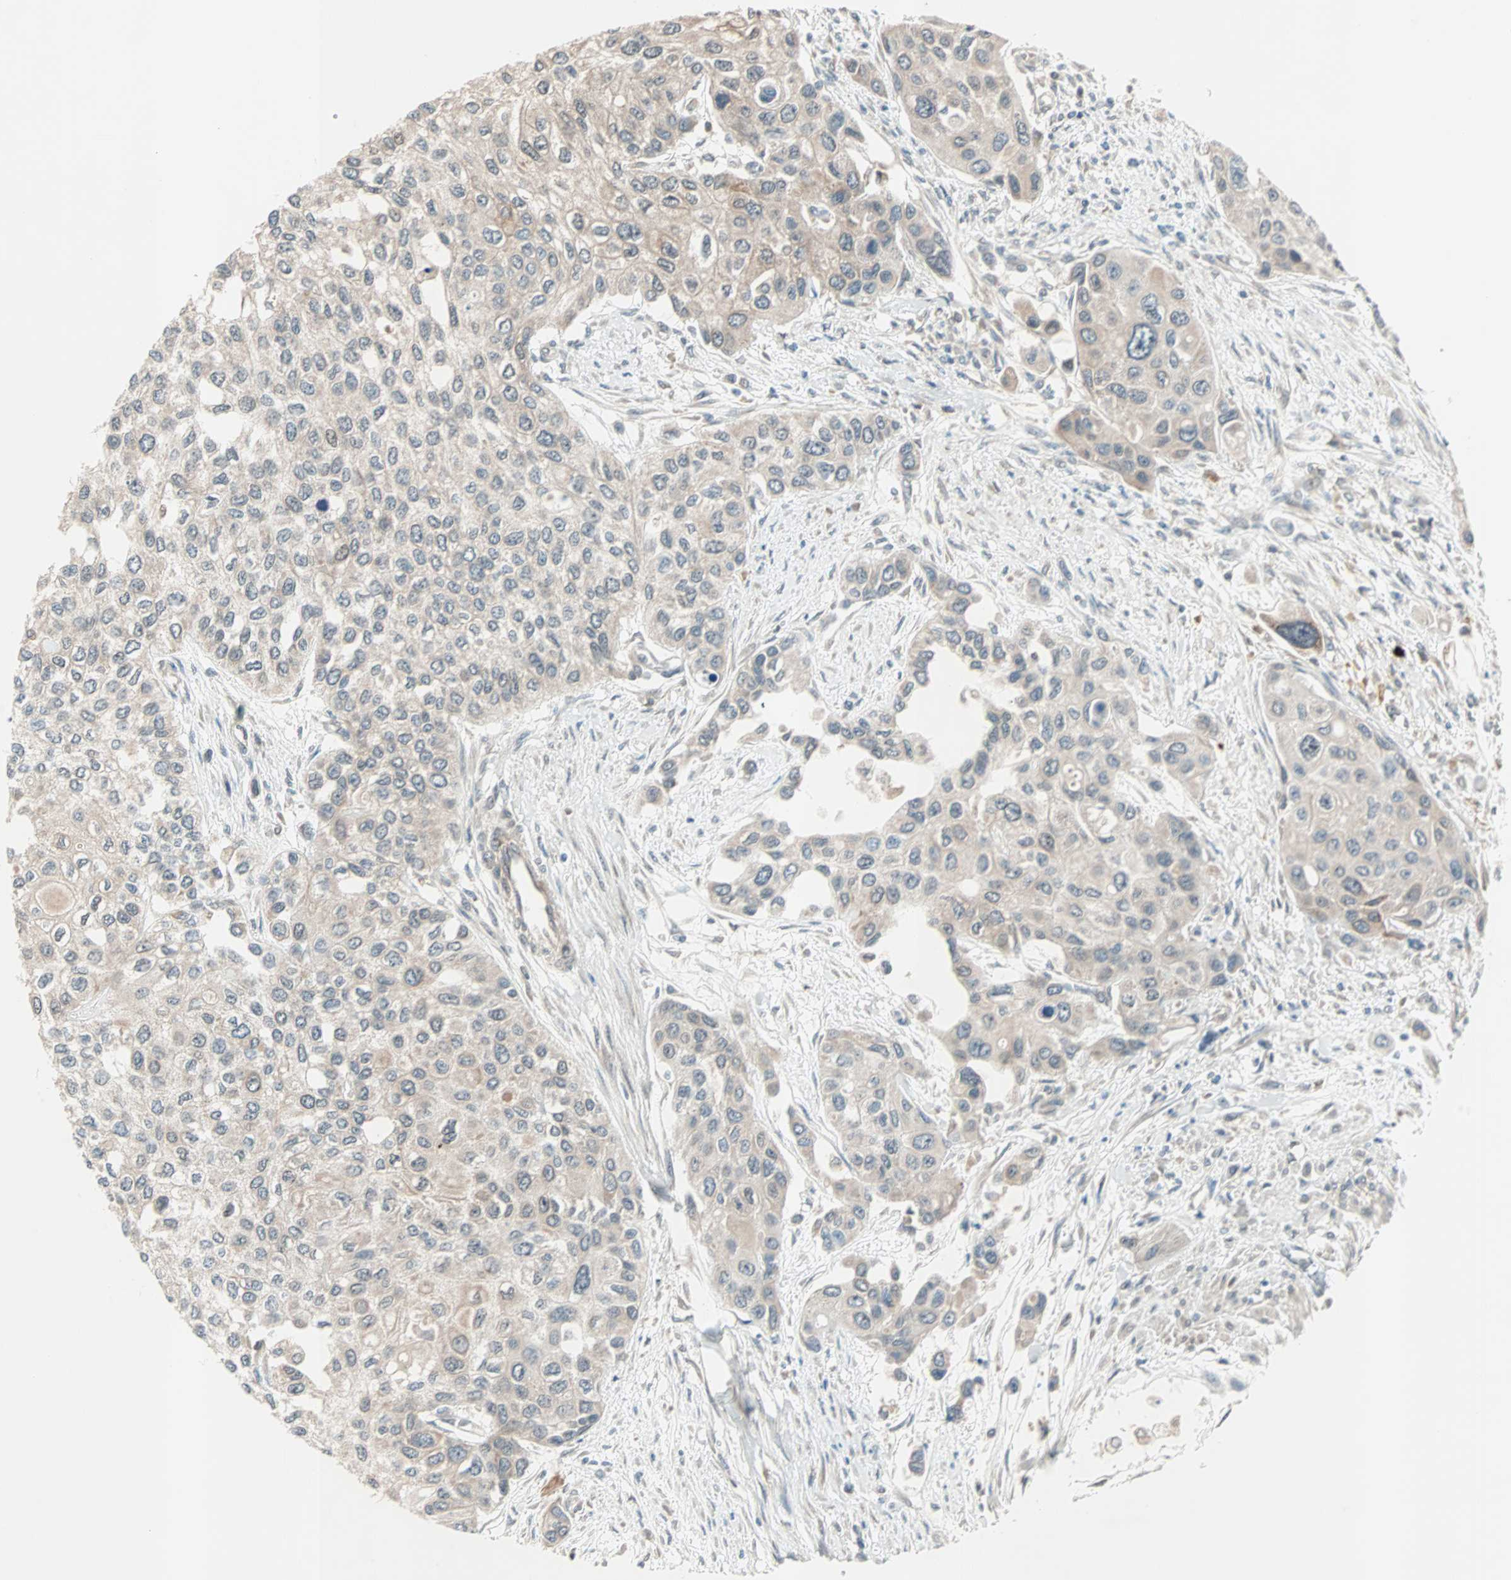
{"staining": {"intensity": "weak", "quantity": ">75%", "location": "cytoplasmic/membranous"}, "tissue": "urothelial cancer", "cell_type": "Tumor cells", "image_type": "cancer", "snomed": [{"axis": "morphology", "description": "Urothelial carcinoma, High grade"}, {"axis": "topography", "description": "Urinary bladder"}], "caption": "This histopathology image displays immunohistochemistry staining of human urothelial carcinoma (high-grade), with low weak cytoplasmic/membranous positivity in approximately >75% of tumor cells.", "gene": "PGBD1", "patient": {"sex": "female", "age": 56}}